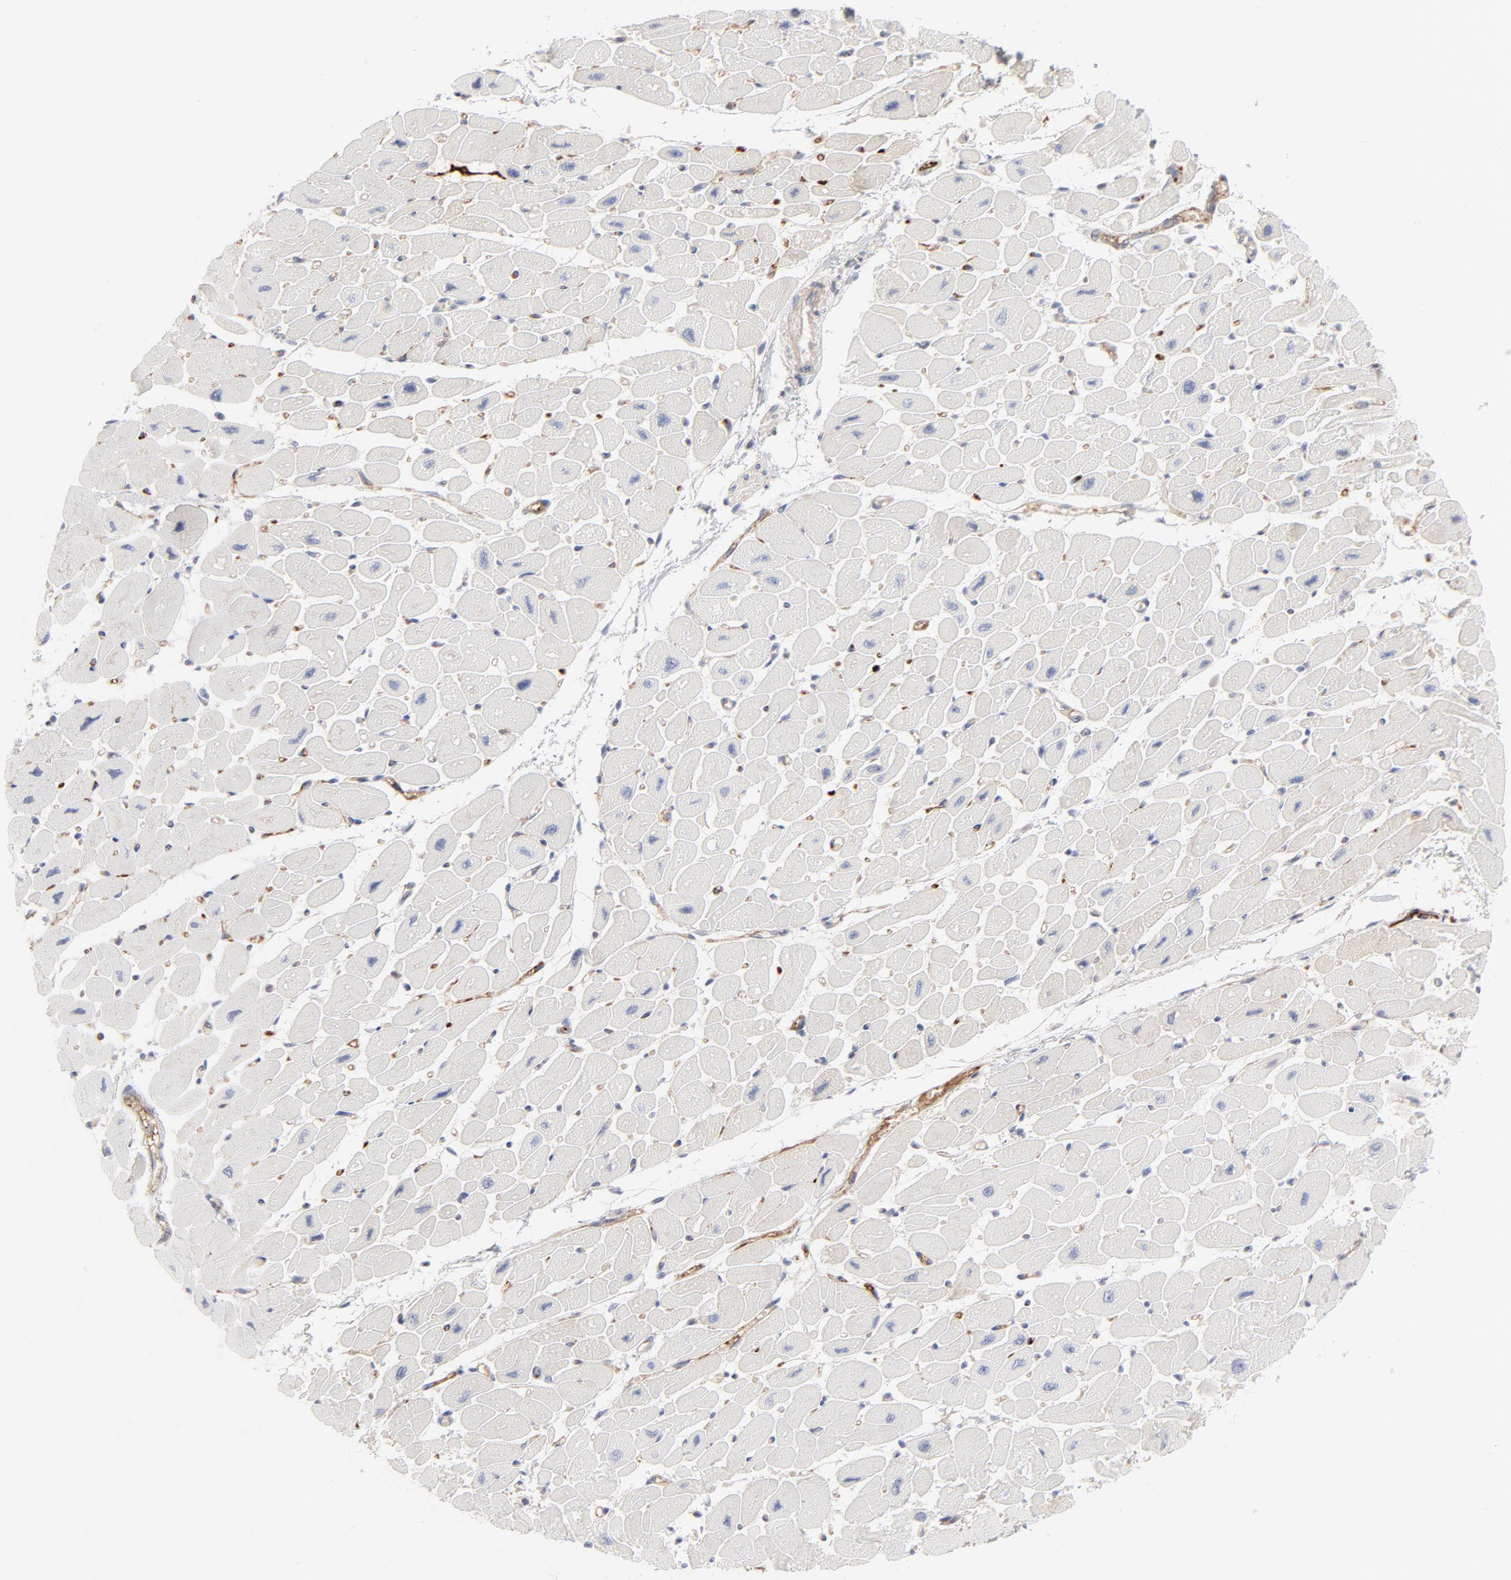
{"staining": {"intensity": "negative", "quantity": "none", "location": "none"}, "tissue": "heart muscle", "cell_type": "Cardiomyocytes", "image_type": "normal", "snomed": [{"axis": "morphology", "description": "Normal tissue, NOS"}, {"axis": "topography", "description": "Heart"}], "caption": "An immunohistochemistry (IHC) histopathology image of unremarkable heart muscle is shown. There is no staining in cardiomyocytes of heart muscle.", "gene": "CCR3", "patient": {"sex": "female", "age": 54}}